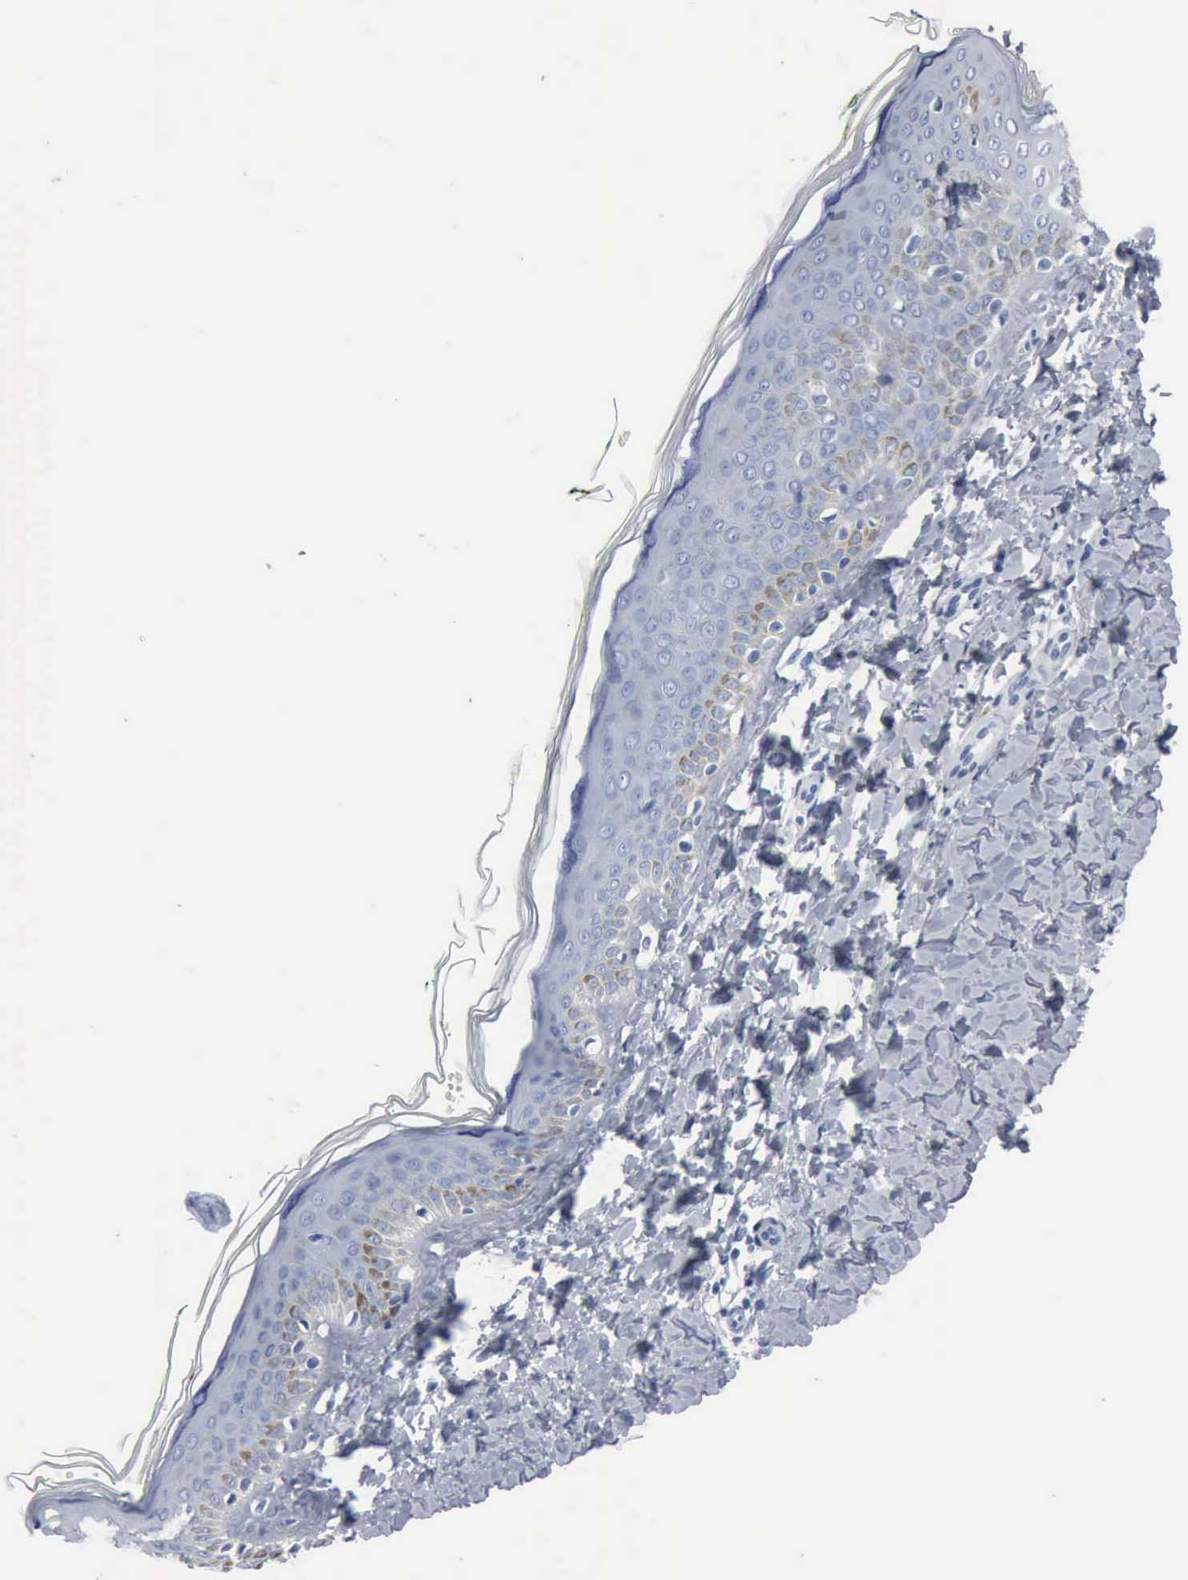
{"staining": {"intensity": "negative", "quantity": "none", "location": "none"}, "tissue": "melanoma", "cell_type": "Tumor cells", "image_type": "cancer", "snomed": [{"axis": "morphology", "description": "Malignant melanoma, NOS"}, {"axis": "topography", "description": "Skin"}], "caption": "High power microscopy micrograph of an immunohistochemistry (IHC) image of melanoma, revealing no significant positivity in tumor cells.", "gene": "DMD", "patient": {"sex": "male", "age": 45}}